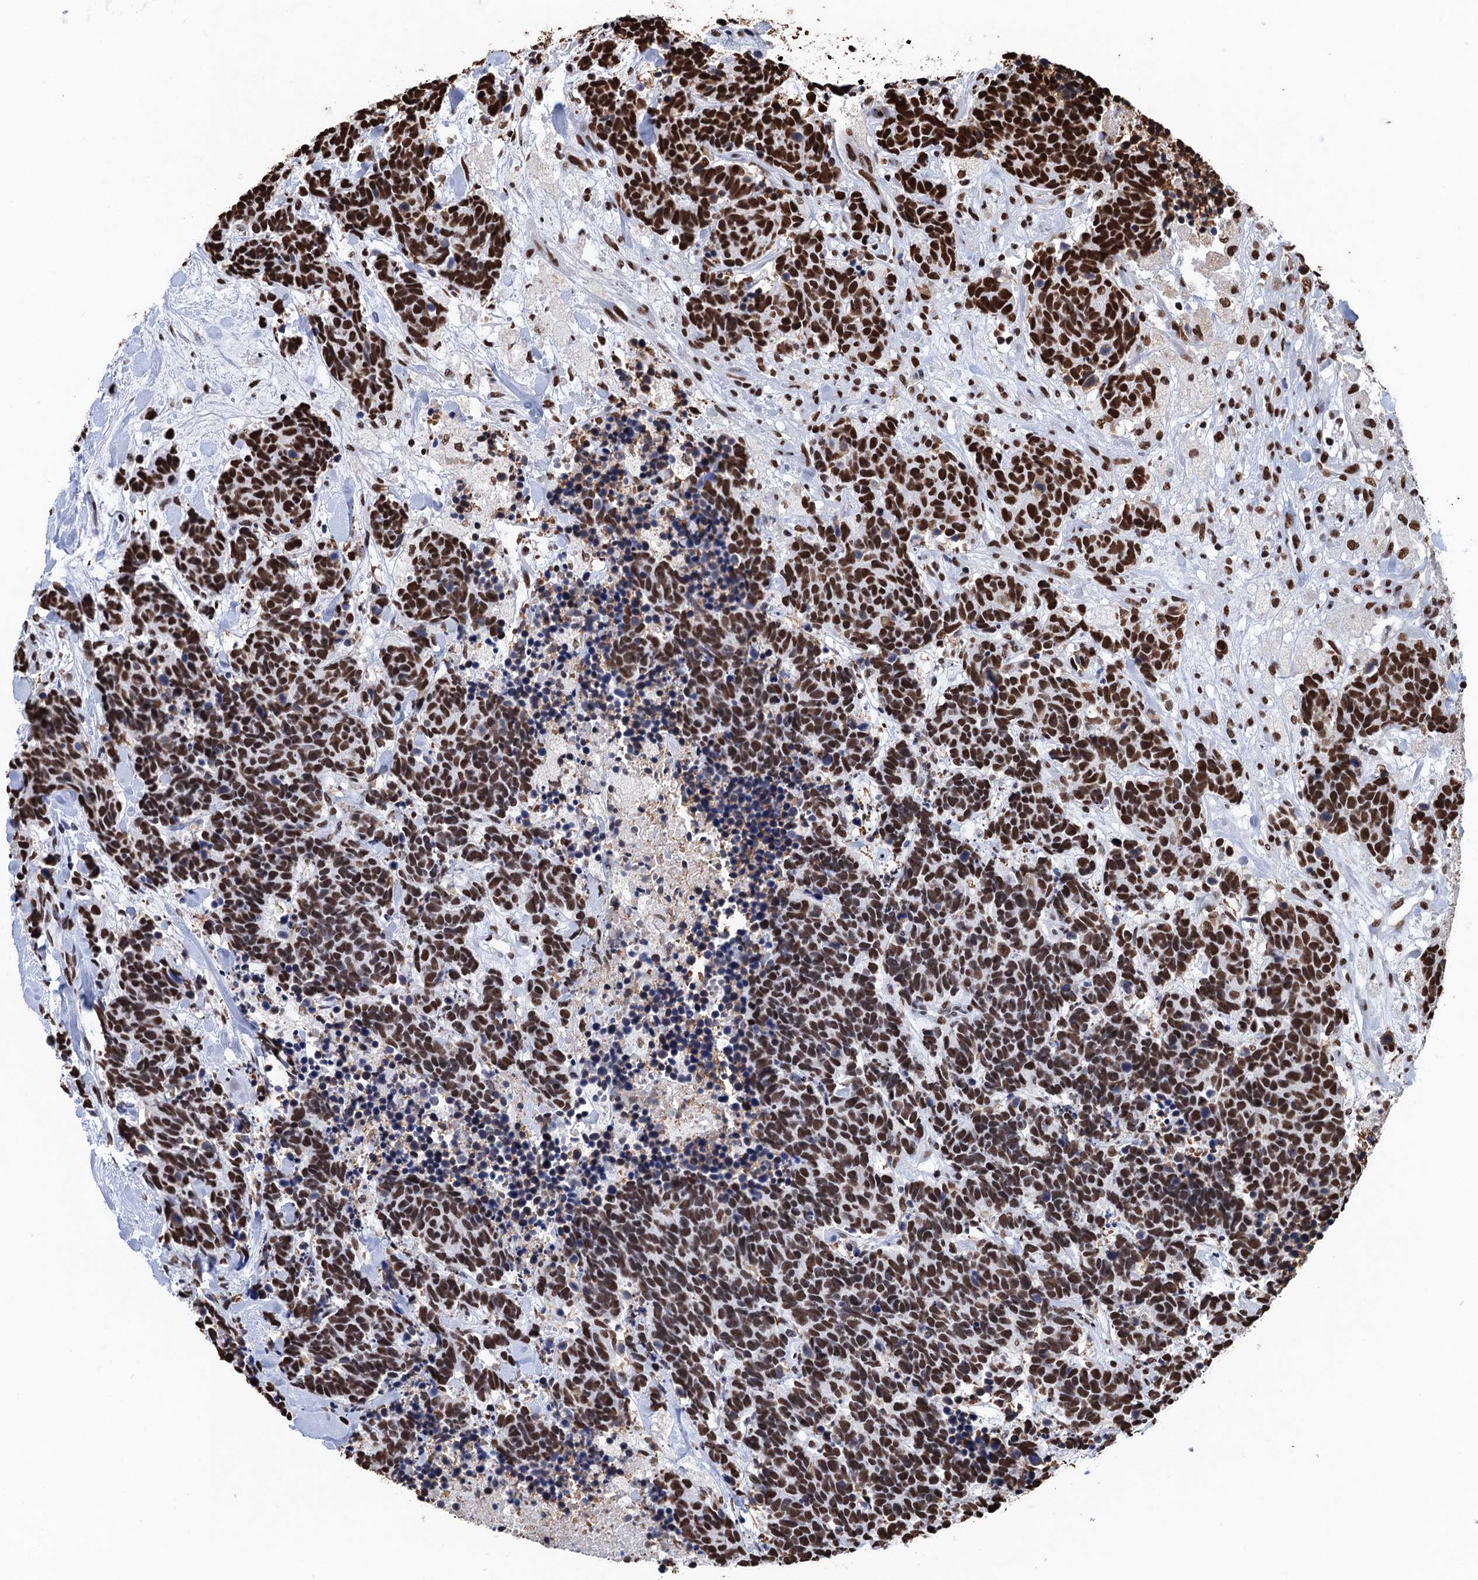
{"staining": {"intensity": "strong", "quantity": ">75%", "location": "nuclear"}, "tissue": "carcinoid", "cell_type": "Tumor cells", "image_type": "cancer", "snomed": [{"axis": "morphology", "description": "Carcinoma, NOS"}, {"axis": "morphology", "description": "Carcinoid, malignant, NOS"}, {"axis": "topography", "description": "Prostate"}], "caption": "Protein expression analysis of human carcinoid (malignant) reveals strong nuclear positivity in approximately >75% of tumor cells.", "gene": "UBA2", "patient": {"sex": "male", "age": 57}}